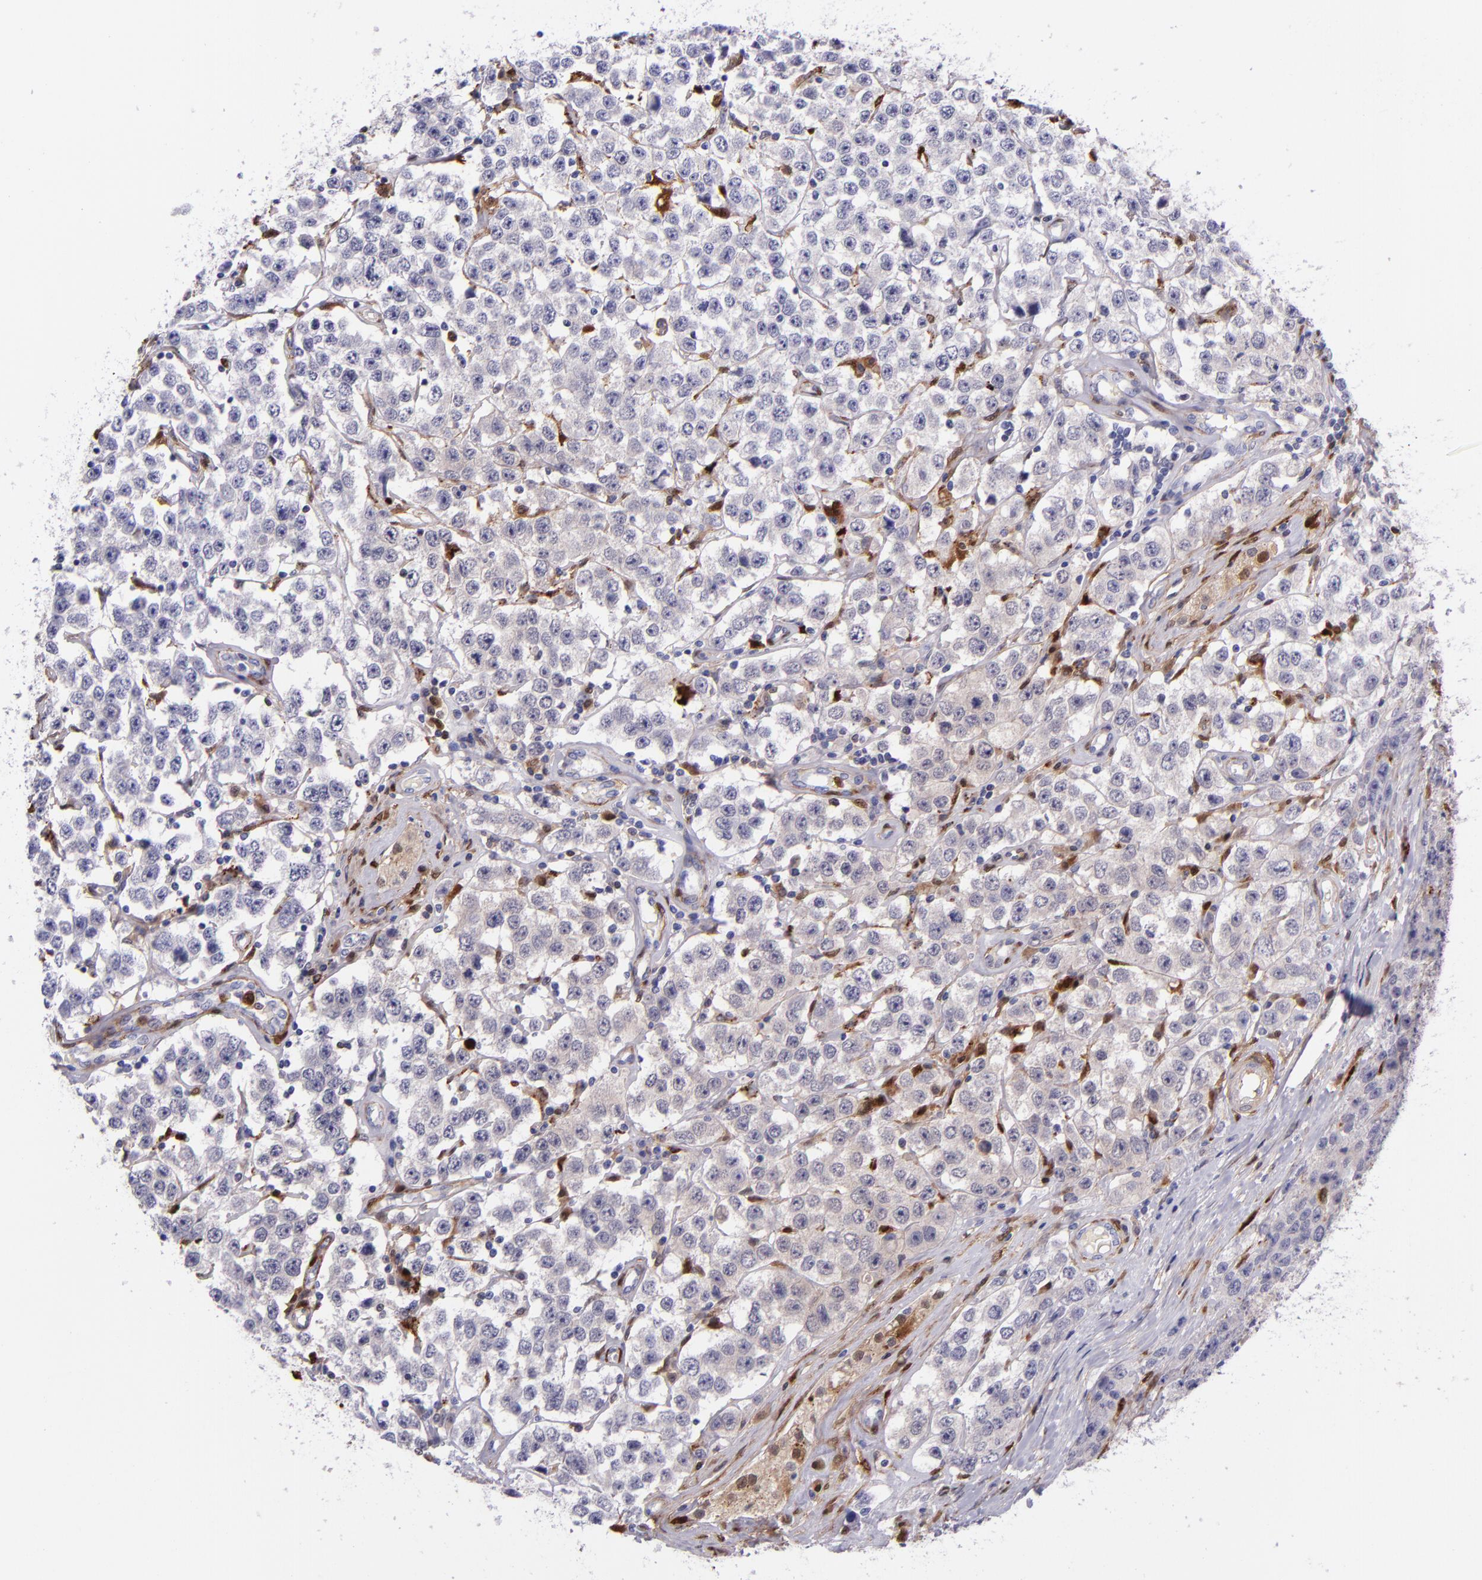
{"staining": {"intensity": "negative", "quantity": "none", "location": "none"}, "tissue": "testis cancer", "cell_type": "Tumor cells", "image_type": "cancer", "snomed": [{"axis": "morphology", "description": "Seminoma, NOS"}, {"axis": "topography", "description": "Testis"}], "caption": "Immunohistochemical staining of human testis cancer shows no significant expression in tumor cells.", "gene": "LGALS1", "patient": {"sex": "male", "age": 52}}